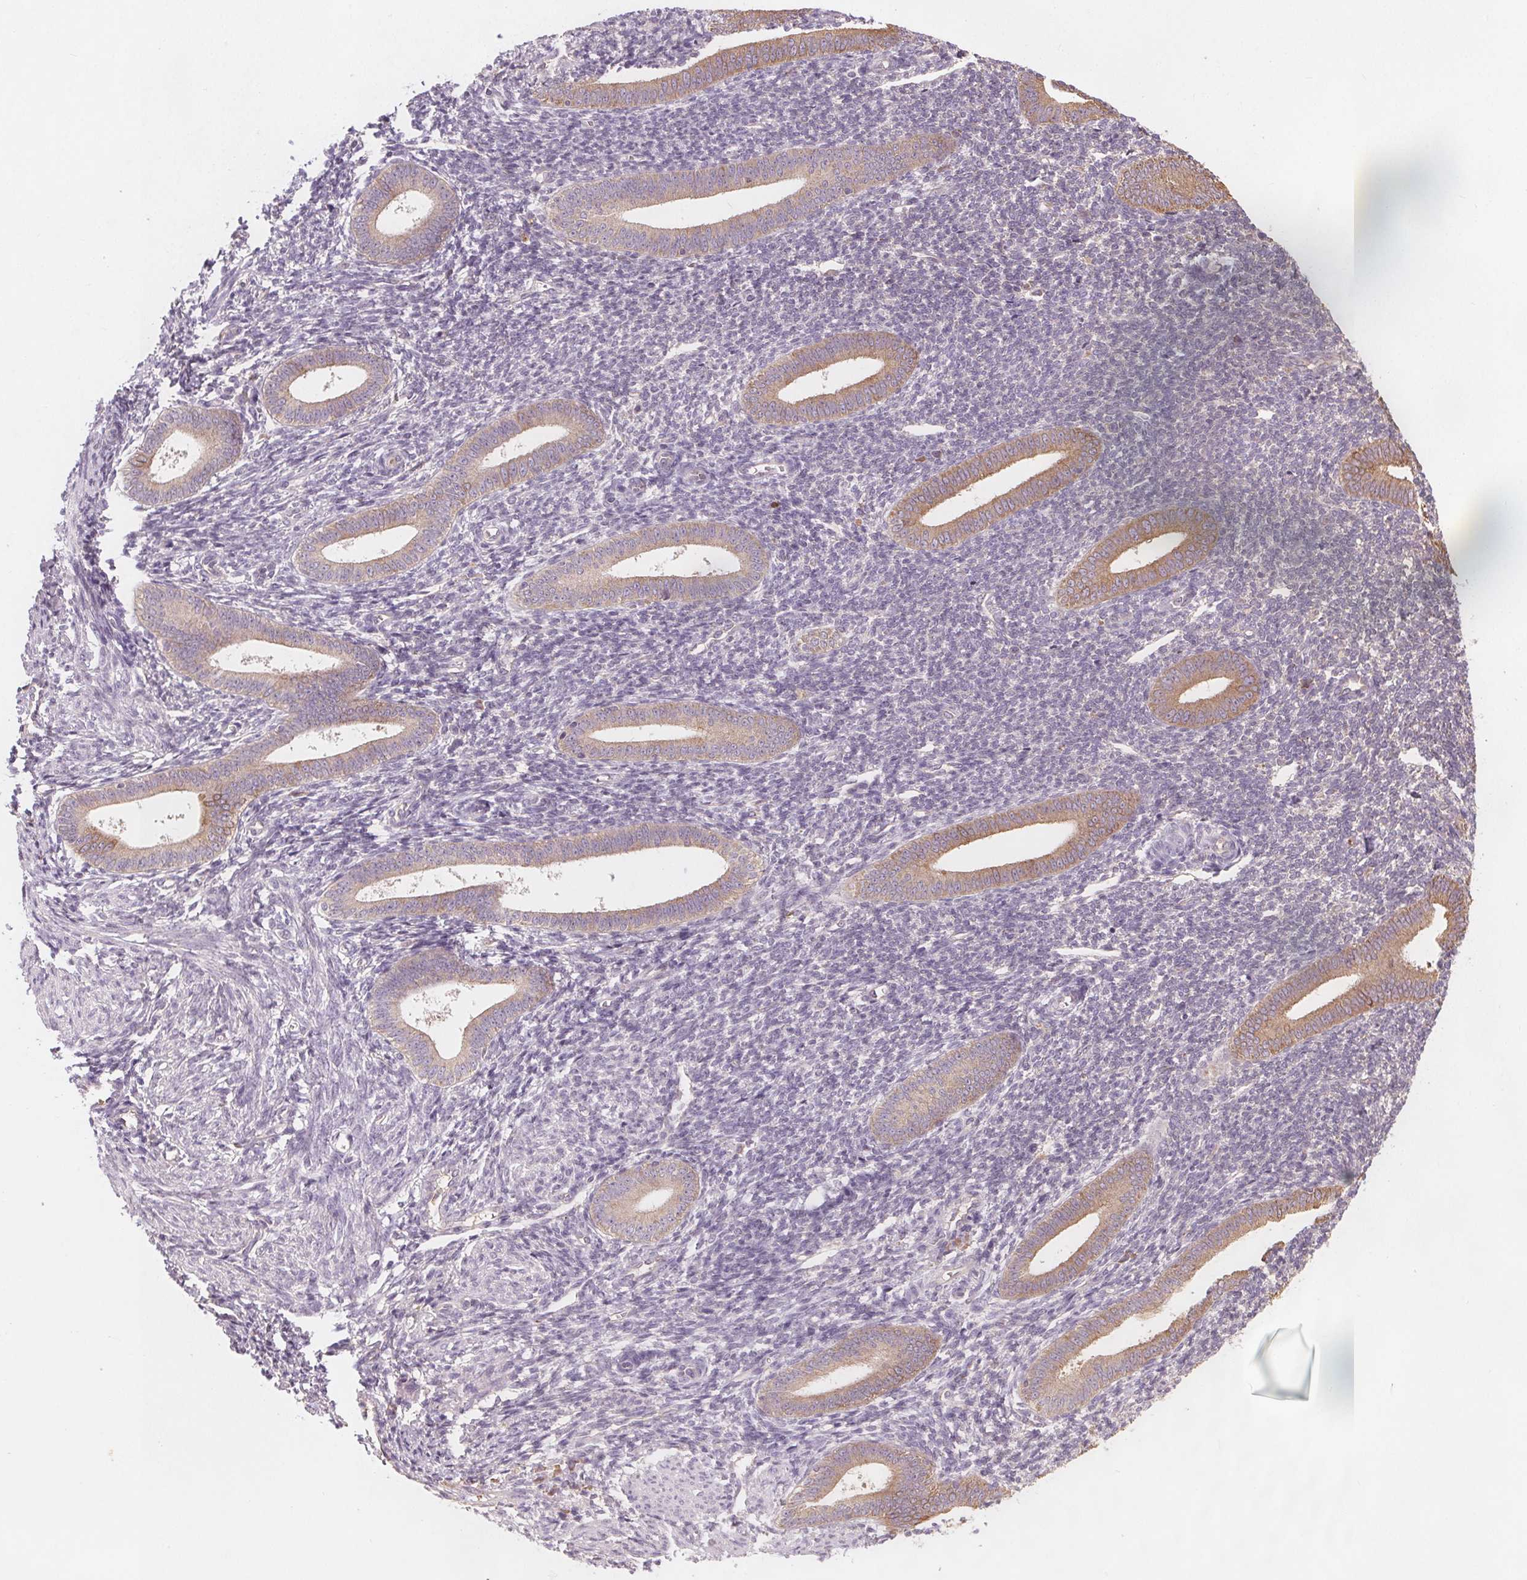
{"staining": {"intensity": "negative", "quantity": "none", "location": "none"}, "tissue": "endometrium", "cell_type": "Cells in endometrial stroma", "image_type": "normal", "snomed": [{"axis": "morphology", "description": "Normal tissue, NOS"}, {"axis": "topography", "description": "Endometrium"}], "caption": "This is an immunohistochemistry (IHC) micrograph of unremarkable human endometrium. There is no expression in cells in endometrial stroma.", "gene": "TMEM80", "patient": {"sex": "female", "age": 25}}